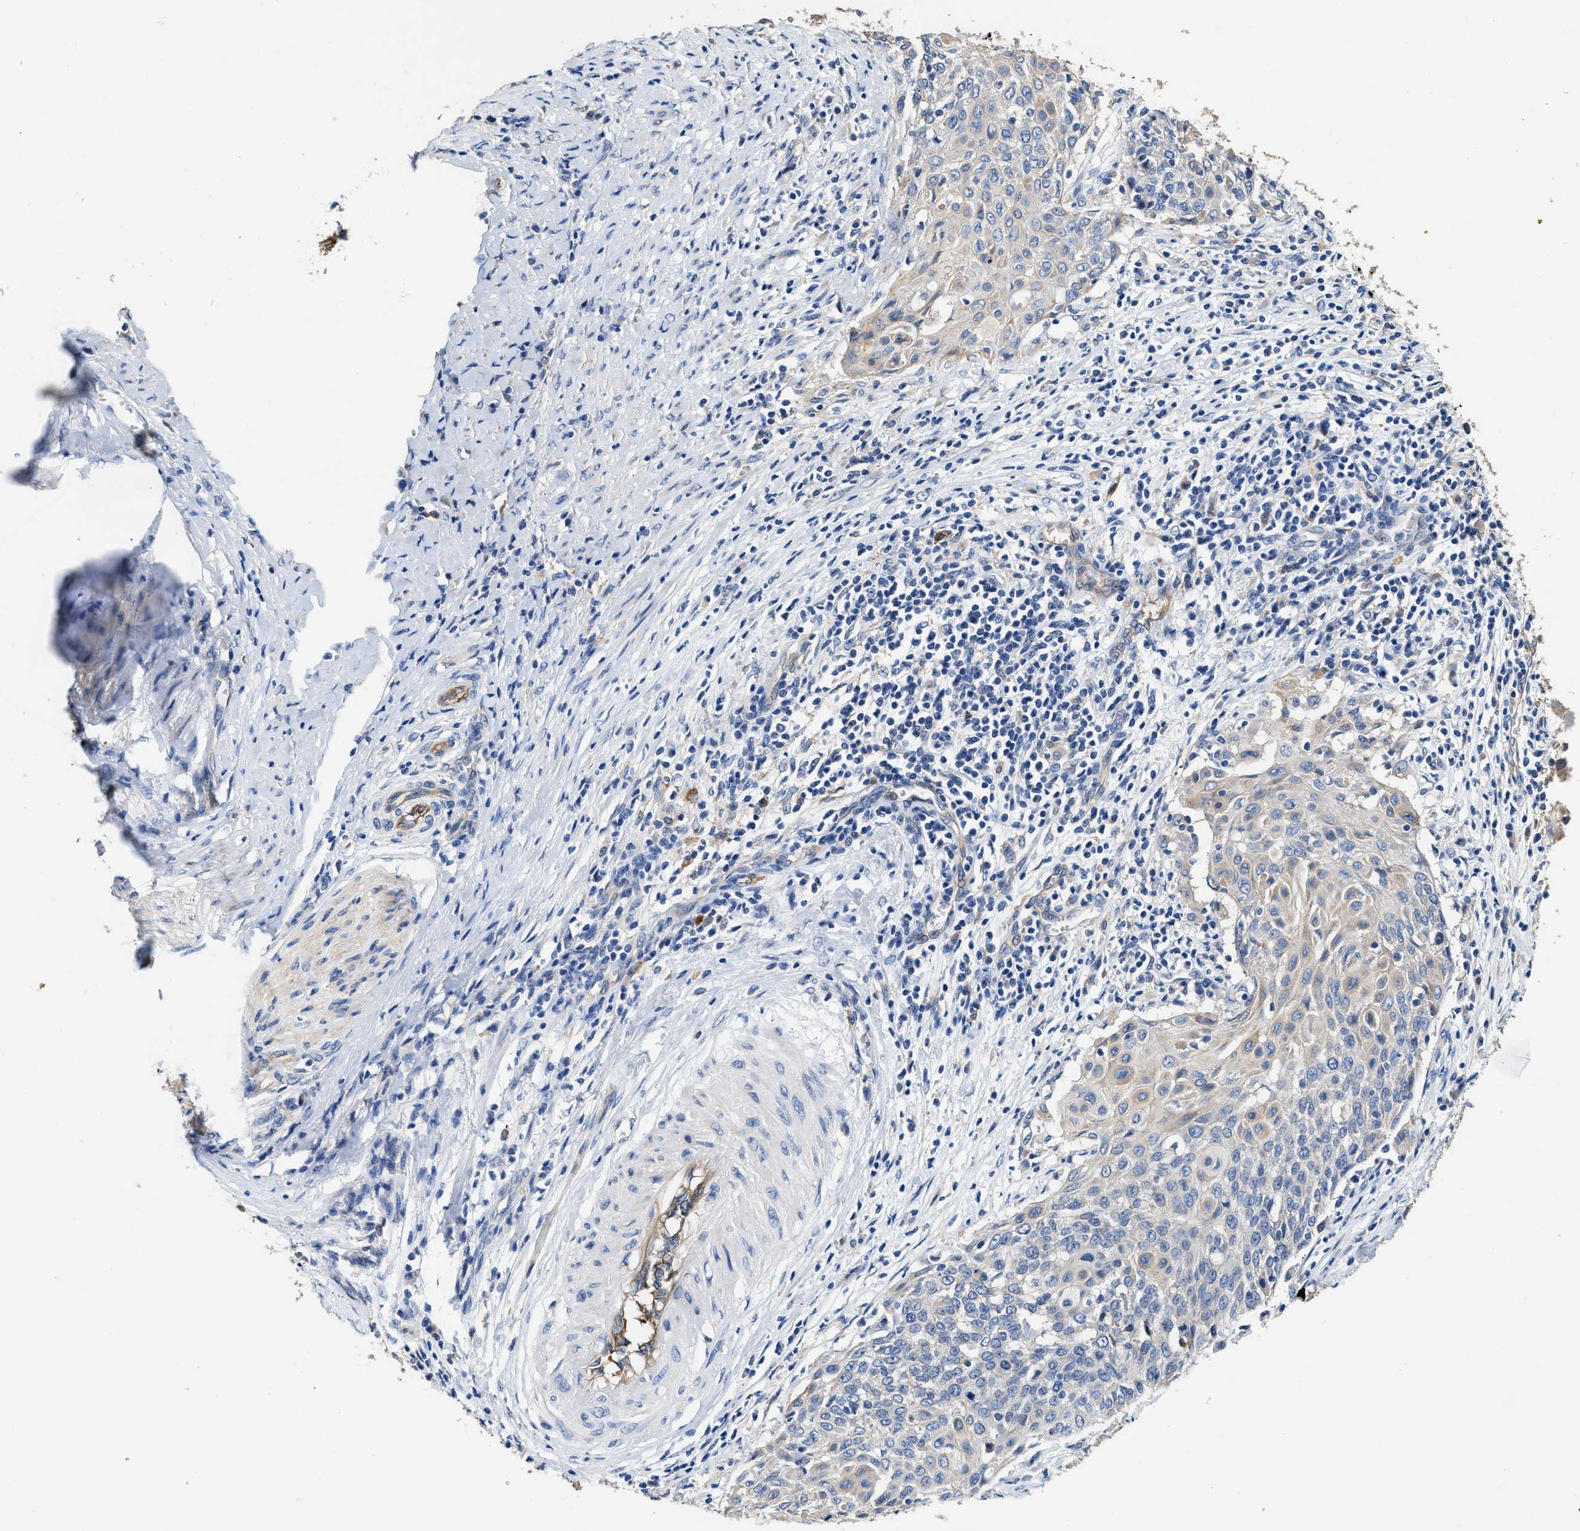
{"staining": {"intensity": "negative", "quantity": "none", "location": "none"}, "tissue": "cervical cancer", "cell_type": "Tumor cells", "image_type": "cancer", "snomed": [{"axis": "morphology", "description": "Squamous cell carcinoma, NOS"}, {"axis": "topography", "description": "Cervix"}], "caption": "Immunohistochemical staining of squamous cell carcinoma (cervical) displays no significant expression in tumor cells.", "gene": "PEG10", "patient": {"sex": "female", "age": 39}}